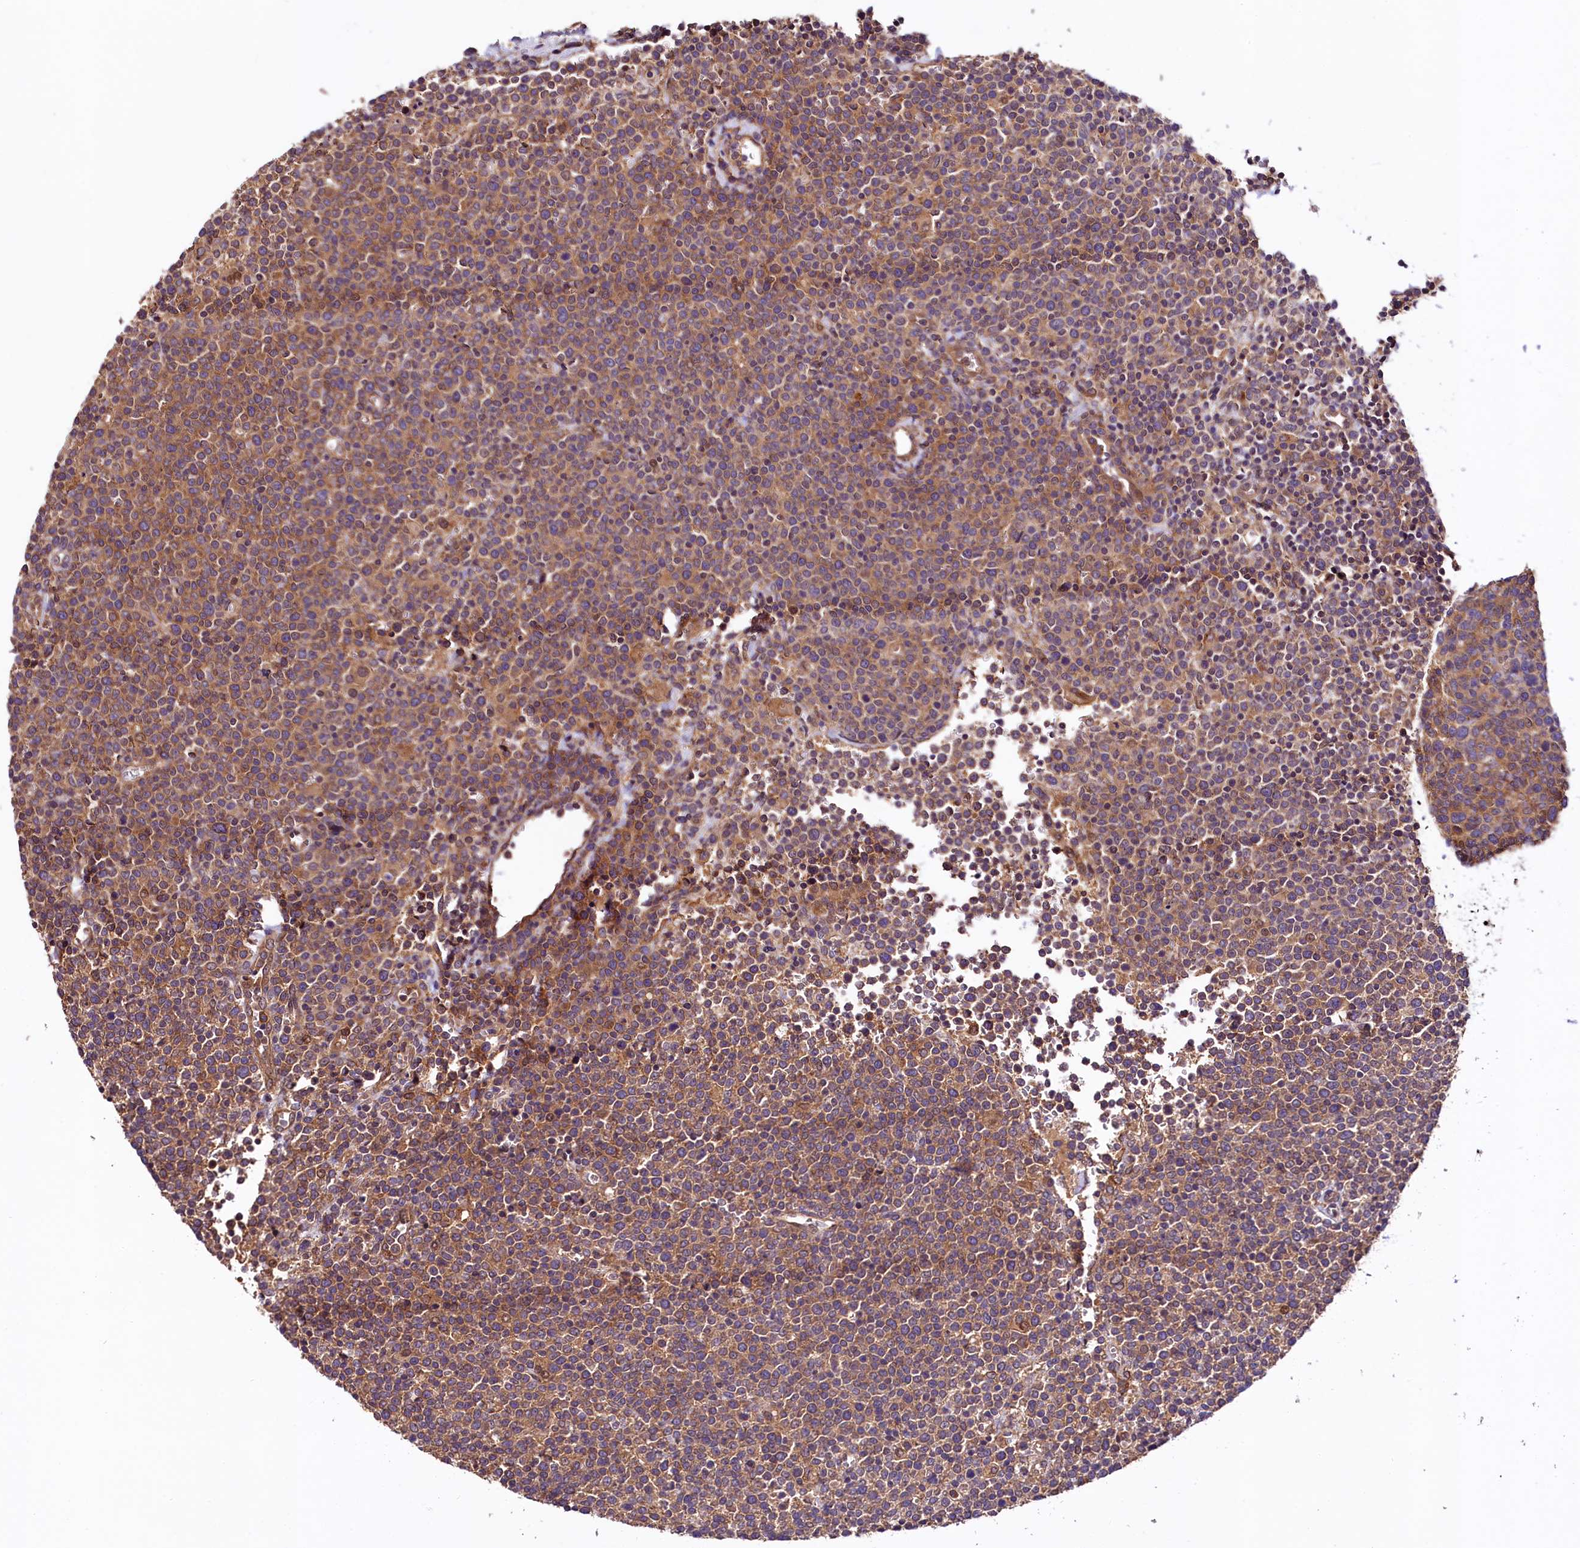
{"staining": {"intensity": "moderate", "quantity": ">75%", "location": "cytoplasmic/membranous"}, "tissue": "lymphoma", "cell_type": "Tumor cells", "image_type": "cancer", "snomed": [{"axis": "morphology", "description": "Malignant lymphoma, non-Hodgkin's type, High grade"}, {"axis": "topography", "description": "Lymph node"}], "caption": "IHC image of human high-grade malignant lymphoma, non-Hodgkin's type stained for a protein (brown), which demonstrates medium levels of moderate cytoplasmic/membranous positivity in about >75% of tumor cells.", "gene": "VPS35", "patient": {"sex": "male", "age": 61}}